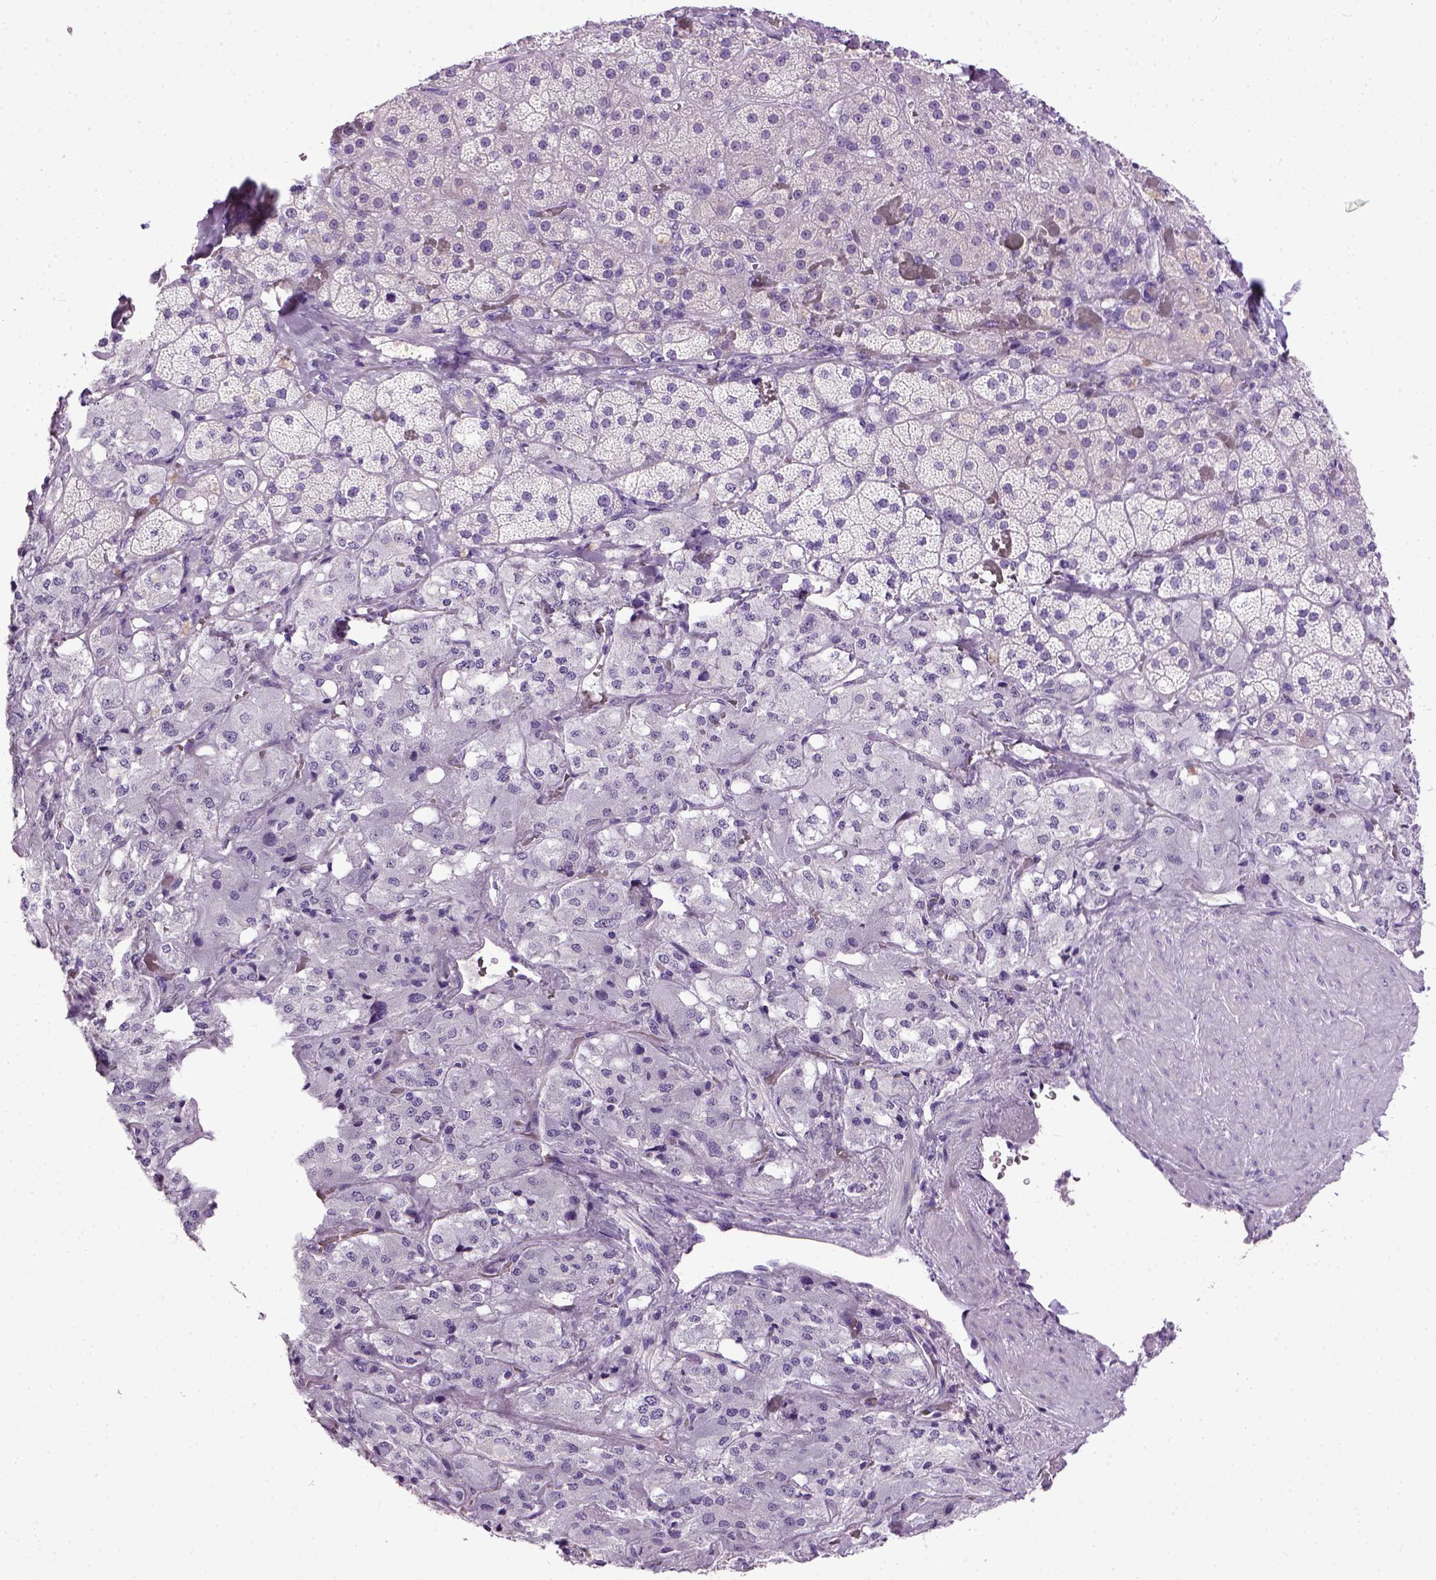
{"staining": {"intensity": "negative", "quantity": "none", "location": "none"}, "tissue": "adrenal gland", "cell_type": "Glandular cells", "image_type": "normal", "snomed": [{"axis": "morphology", "description": "Normal tissue, NOS"}, {"axis": "topography", "description": "Adrenal gland"}], "caption": "The photomicrograph exhibits no significant expression in glandular cells of adrenal gland. Brightfield microscopy of IHC stained with DAB (brown) and hematoxylin (blue), captured at high magnification.", "gene": "CDH1", "patient": {"sex": "male", "age": 57}}